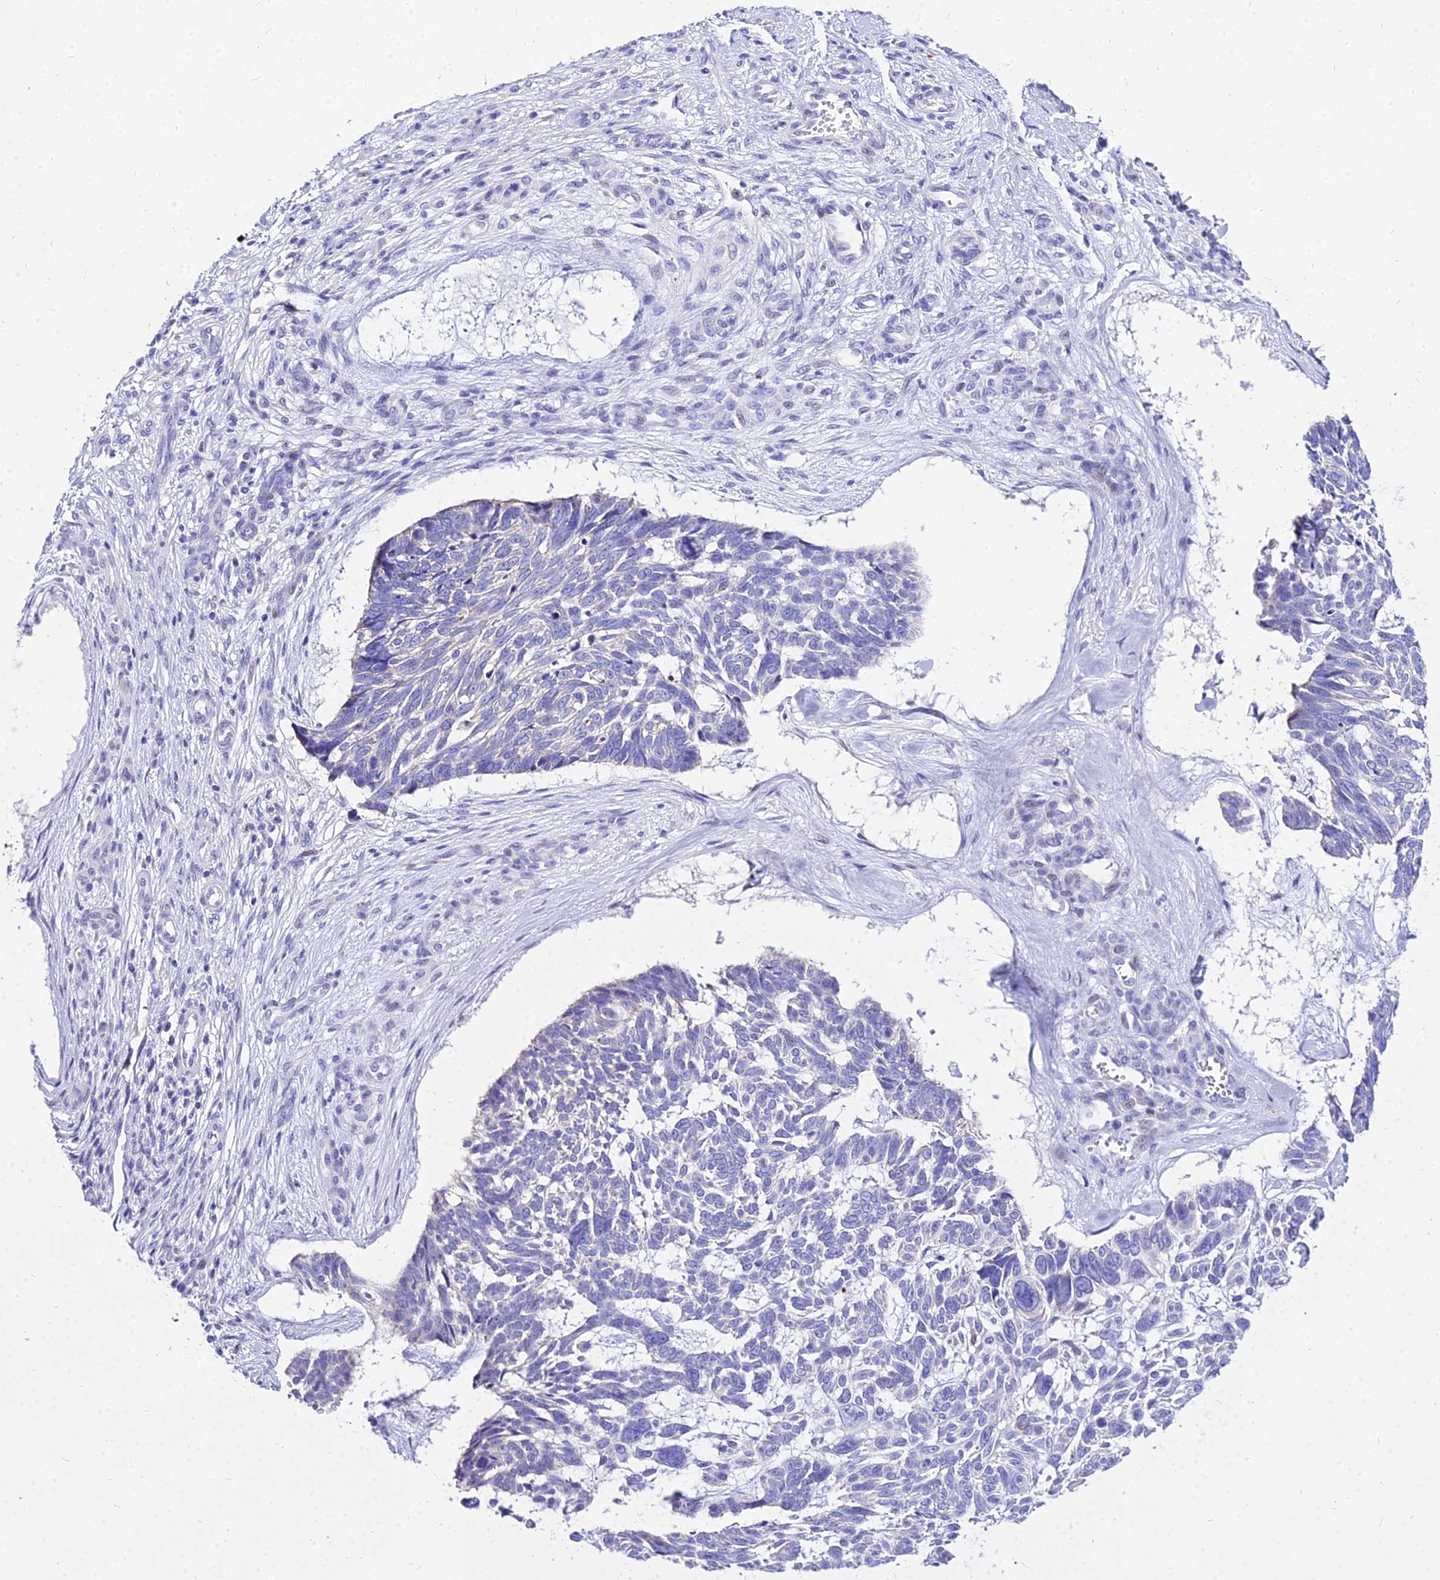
{"staining": {"intensity": "negative", "quantity": "none", "location": "none"}, "tissue": "skin cancer", "cell_type": "Tumor cells", "image_type": "cancer", "snomed": [{"axis": "morphology", "description": "Basal cell carcinoma"}, {"axis": "topography", "description": "Skin"}], "caption": "Skin cancer was stained to show a protein in brown. There is no significant expression in tumor cells.", "gene": "CARD18", "patient": {"sex": "male", "age": 88}}